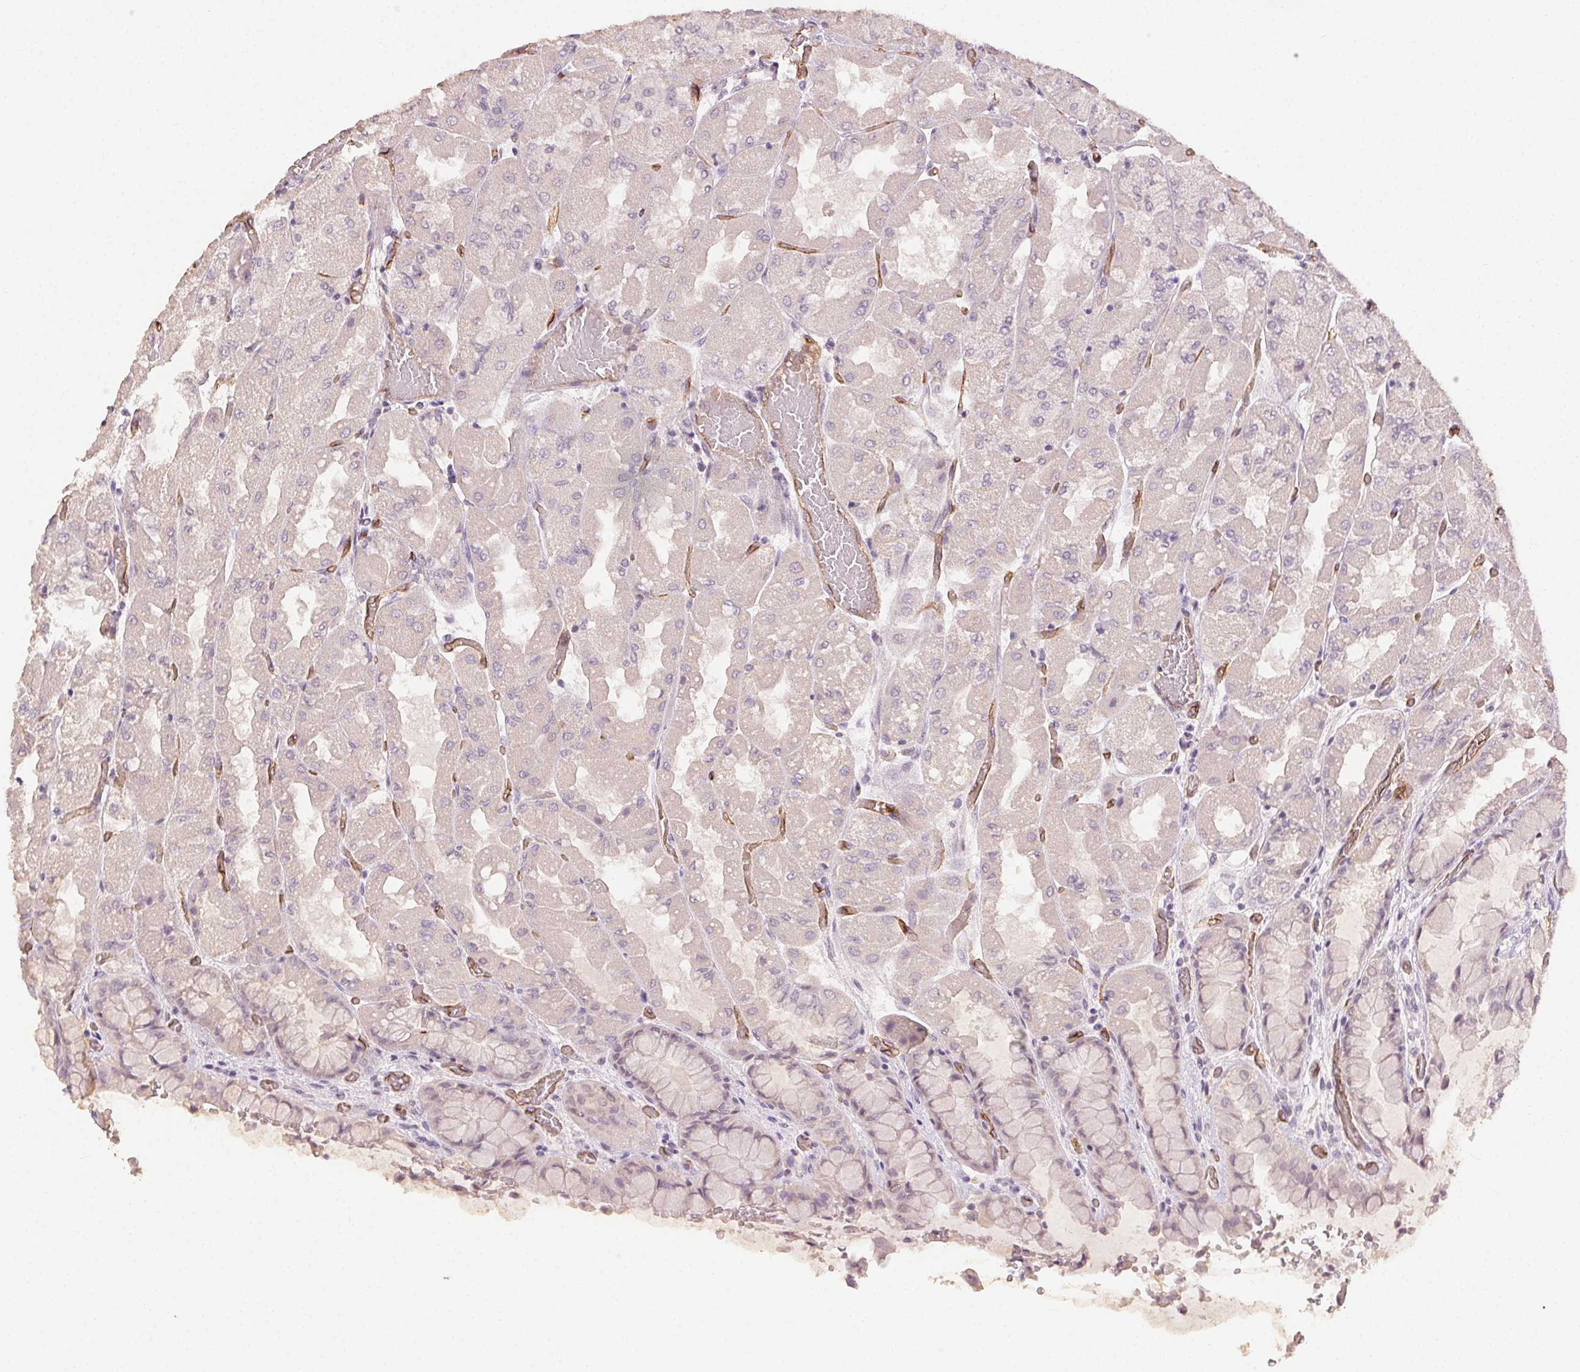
{"staining": {"intensity": "negative", "quantity": "none", "location": "none"}, "tissue": "stomach", "cell_type": "Glandular cells", "image_type": "normal", "snomed": [{"axis": "morphology", "description": "Normal tissue, NOS"}, {"axis": "topography", "description": "Stomach"}], "caption": "Immunohistochemical staining of unremarkable stomach shows no significant staining in glandular cells. The staining is performed using DAB brown chromogen with nuclei counter-stained in using hematoxylin.", "gene": "PODXL", "patient": {"sex": "female", "age": 61}}